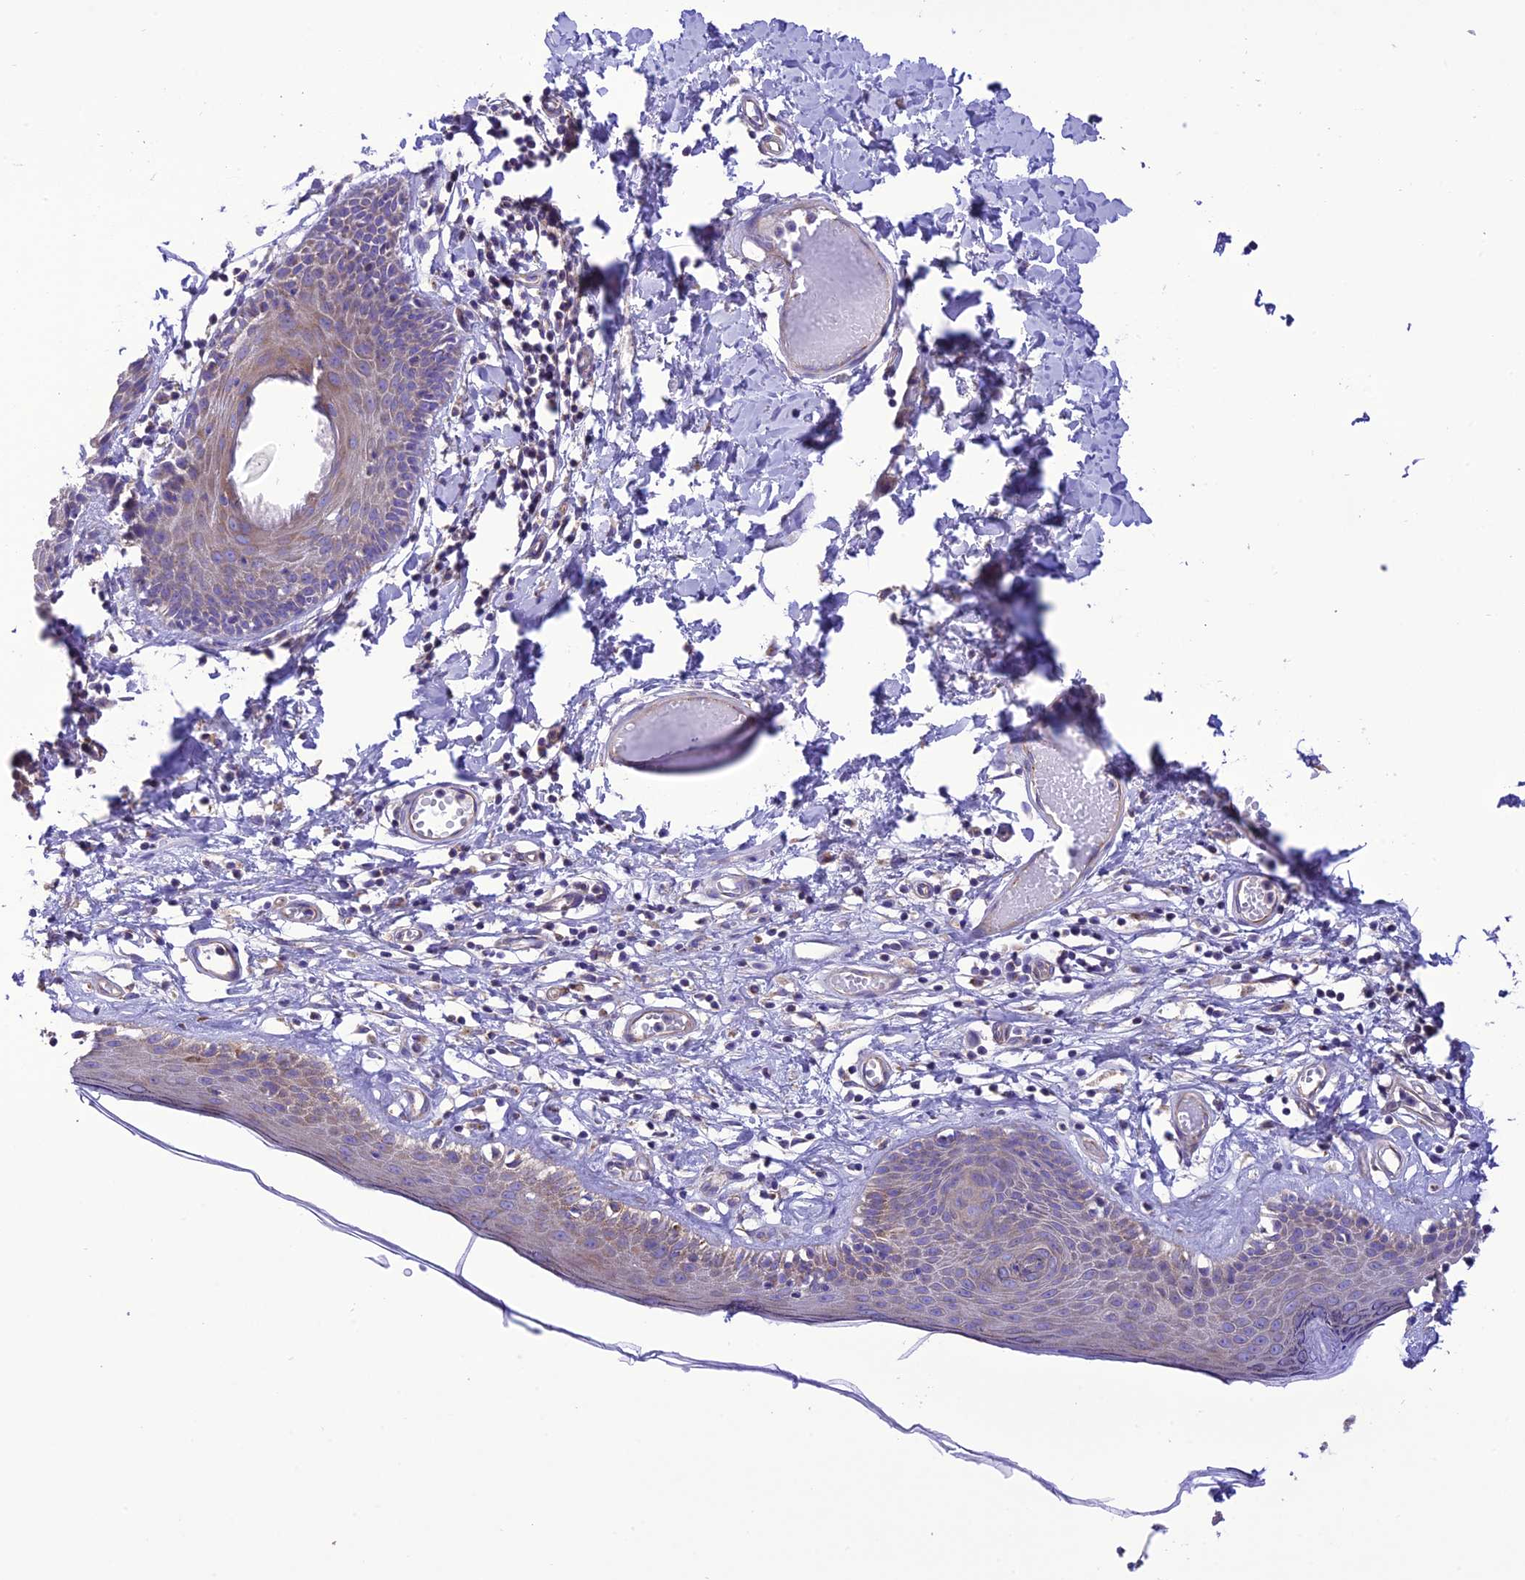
{"staining": {"intensity": "moderate", "quantity": "<25%", "location": "cytoplasmic/membranous"}, "tissue": "skin", "cell_type": "Epidermal cells", "image_type": "normal", "snomed": [{"axis": "morphology", "description": "Normal tissue, NOS"}, {"axis": "topography", "description": "Adipose tissue"}, {"axis": "topography", "description": "Vascular tissue"}, {"axis": "topography", "description": "Vulva"}, {"axis": "topography", "description": "Peripheral nerve tissue"}], "caption": "IHC of unremarkable skin demonstrates low levels of moderate cytoplasmic/membranous staining in approximately <25% of epidermal cells.", "gene": "MAP3K12", "patient": {"sex": "female", "age": 86}}